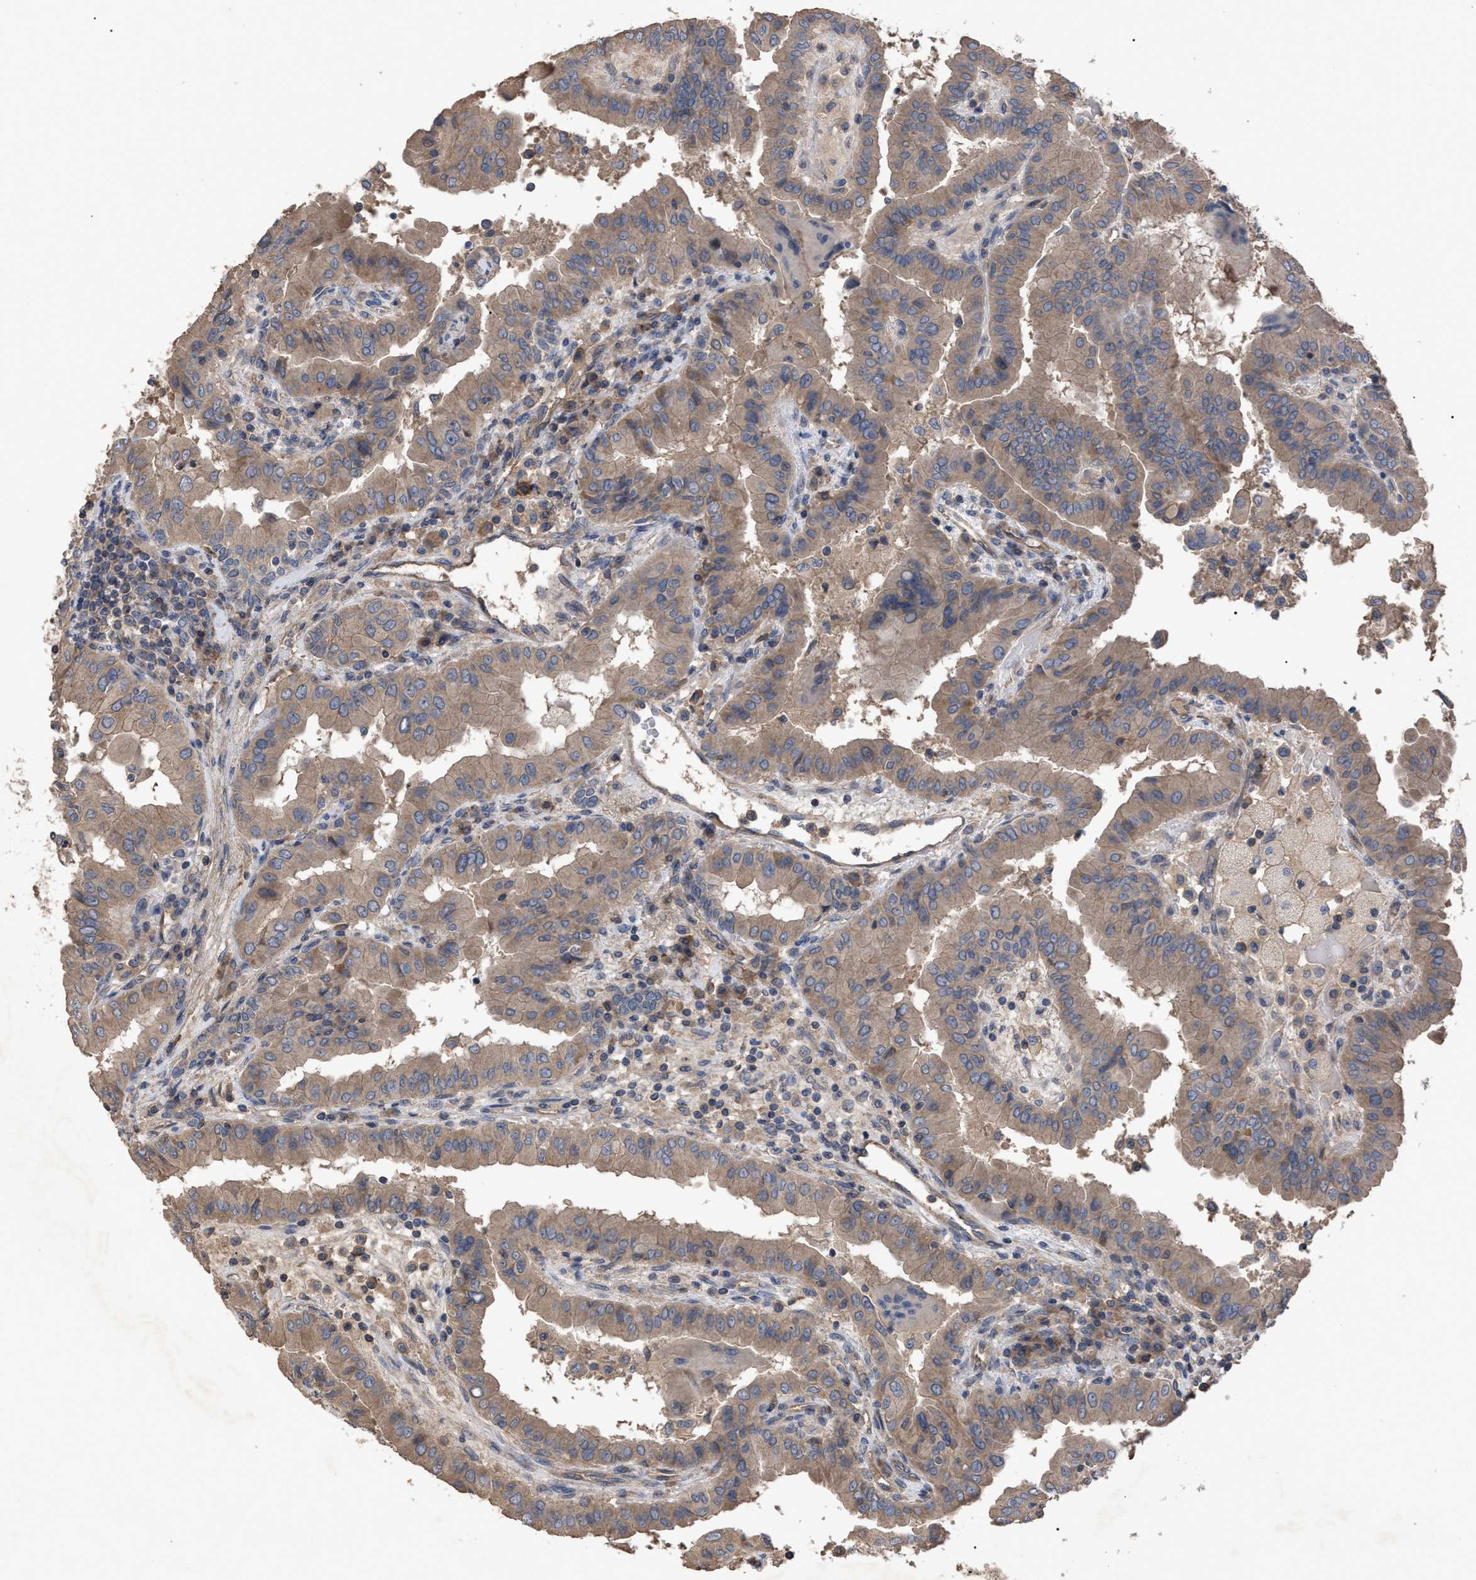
{"staining": {"intensity": "weak", "quantity": ">75%", "location": "cytoplasmic/membranous"}, "tissue": "thyroid cancer", "cell_type": "Tumor cells", "image_type": "cancer", "snomed": [{"axis": "morphology", "description": "Papillary adenocarcinoma, NOS"}, {"axis": "topography", "description": "Thyroid gland"}], "caption": "DAB (3,3'-diaminobenzidine) immunohistochemical staining of thyroid papillary adenocarcinoma reveals weak cytoplasmic/membranous protein positivity in approximately >75% of tumor cells. (Stains: DAB in brown, nuclei in blue, Microscopy: brightfield microscopy at high magnification).", "gene": "BTN2A1", "patient": {"sex": "male", "age": 33}}